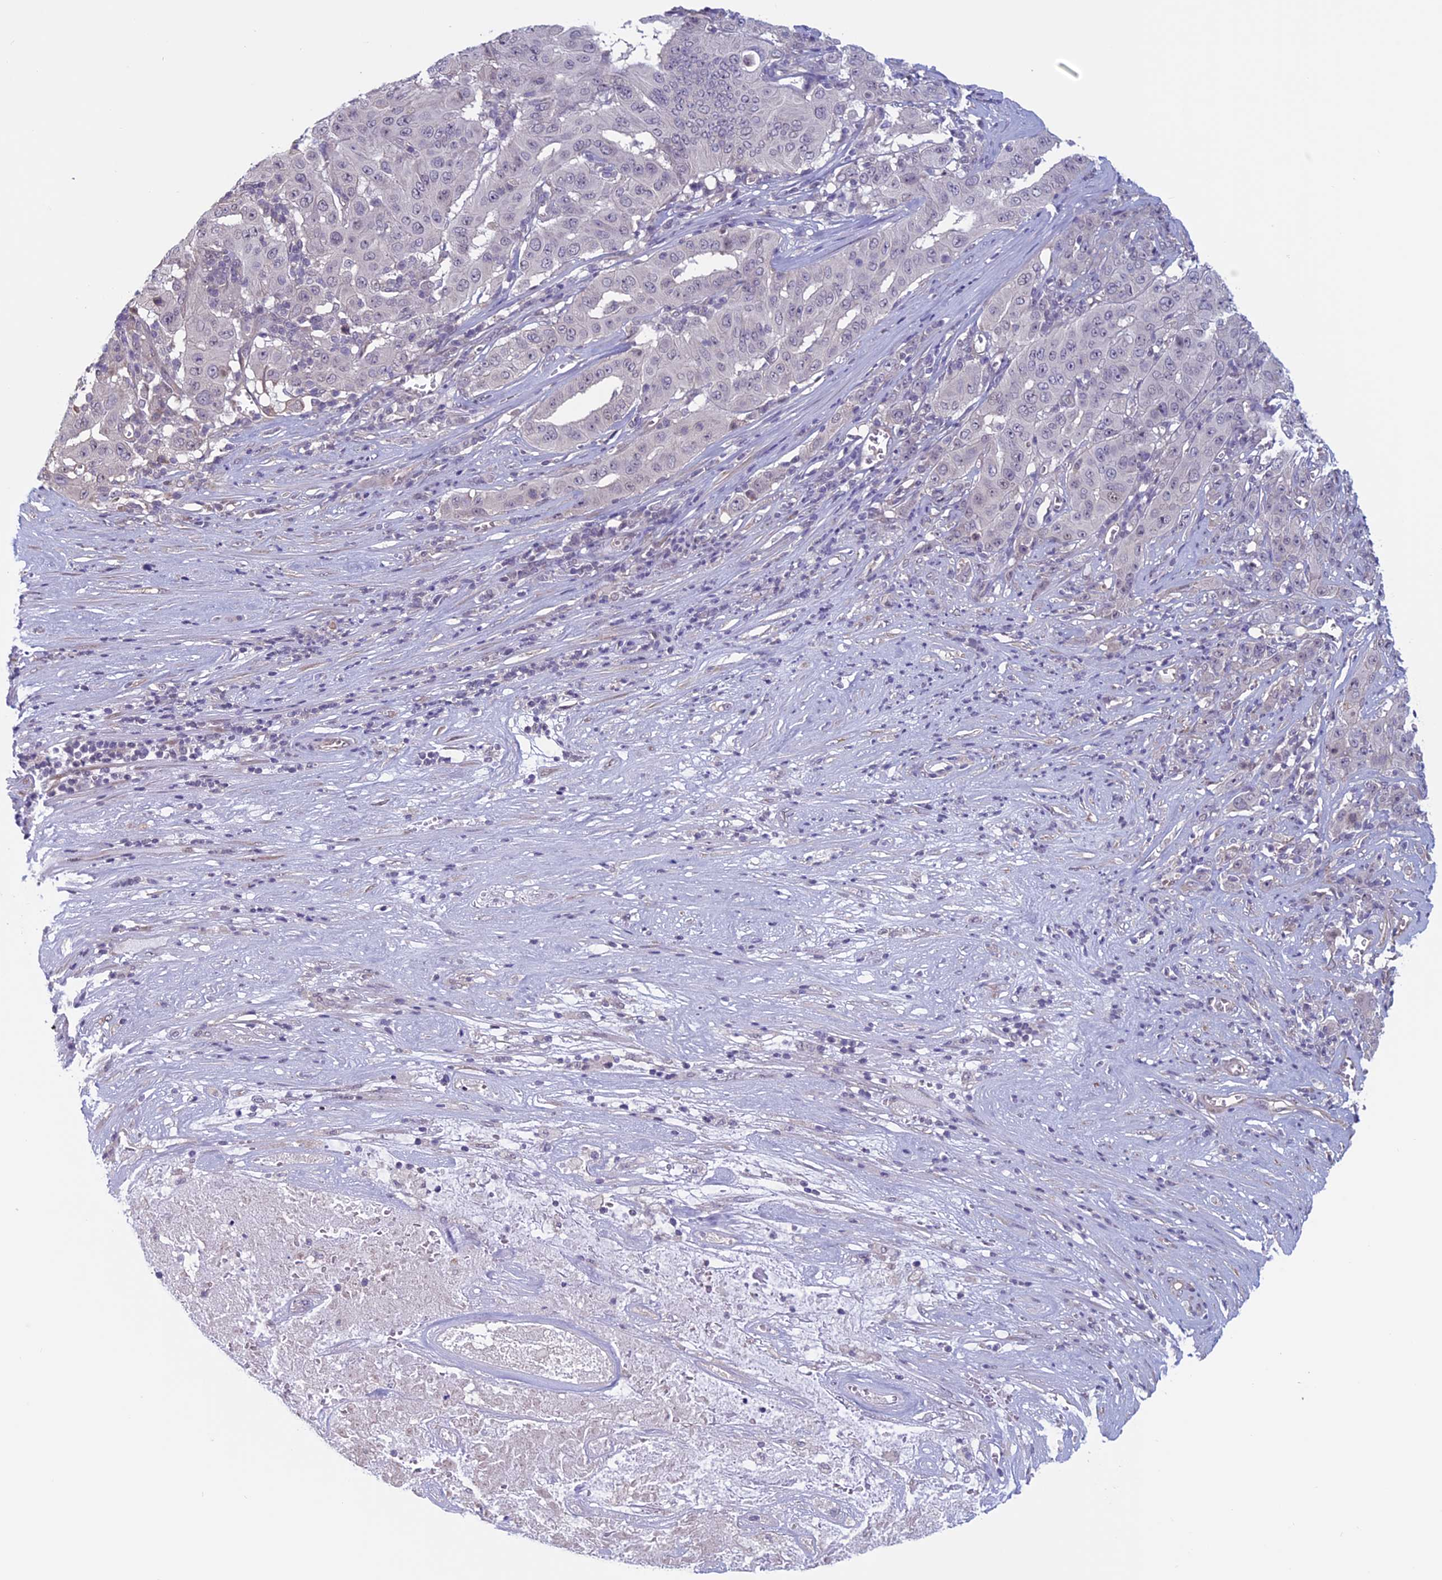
{"staining": {"intensity": "negative", "quantity": "none", "location": "none"}, "tissue": "pancreatic cancer", "cell_type": "Tumor cells", "image_type": "cancer", "snomed": [{"axis": "morphology", "description": "Adenocarcinoma, NOS"}, {"axis": "topography", "description": "Pancreas"}], "caption": "A high-resolution micrograph shows immunohistochemistry (IHC) staining of pancreatic adenocarcinoma, which demonstrates no significant positivity in tumor cells.", "gene": "SLC1A6", "patient": {"sex": "male", "age": 63}}